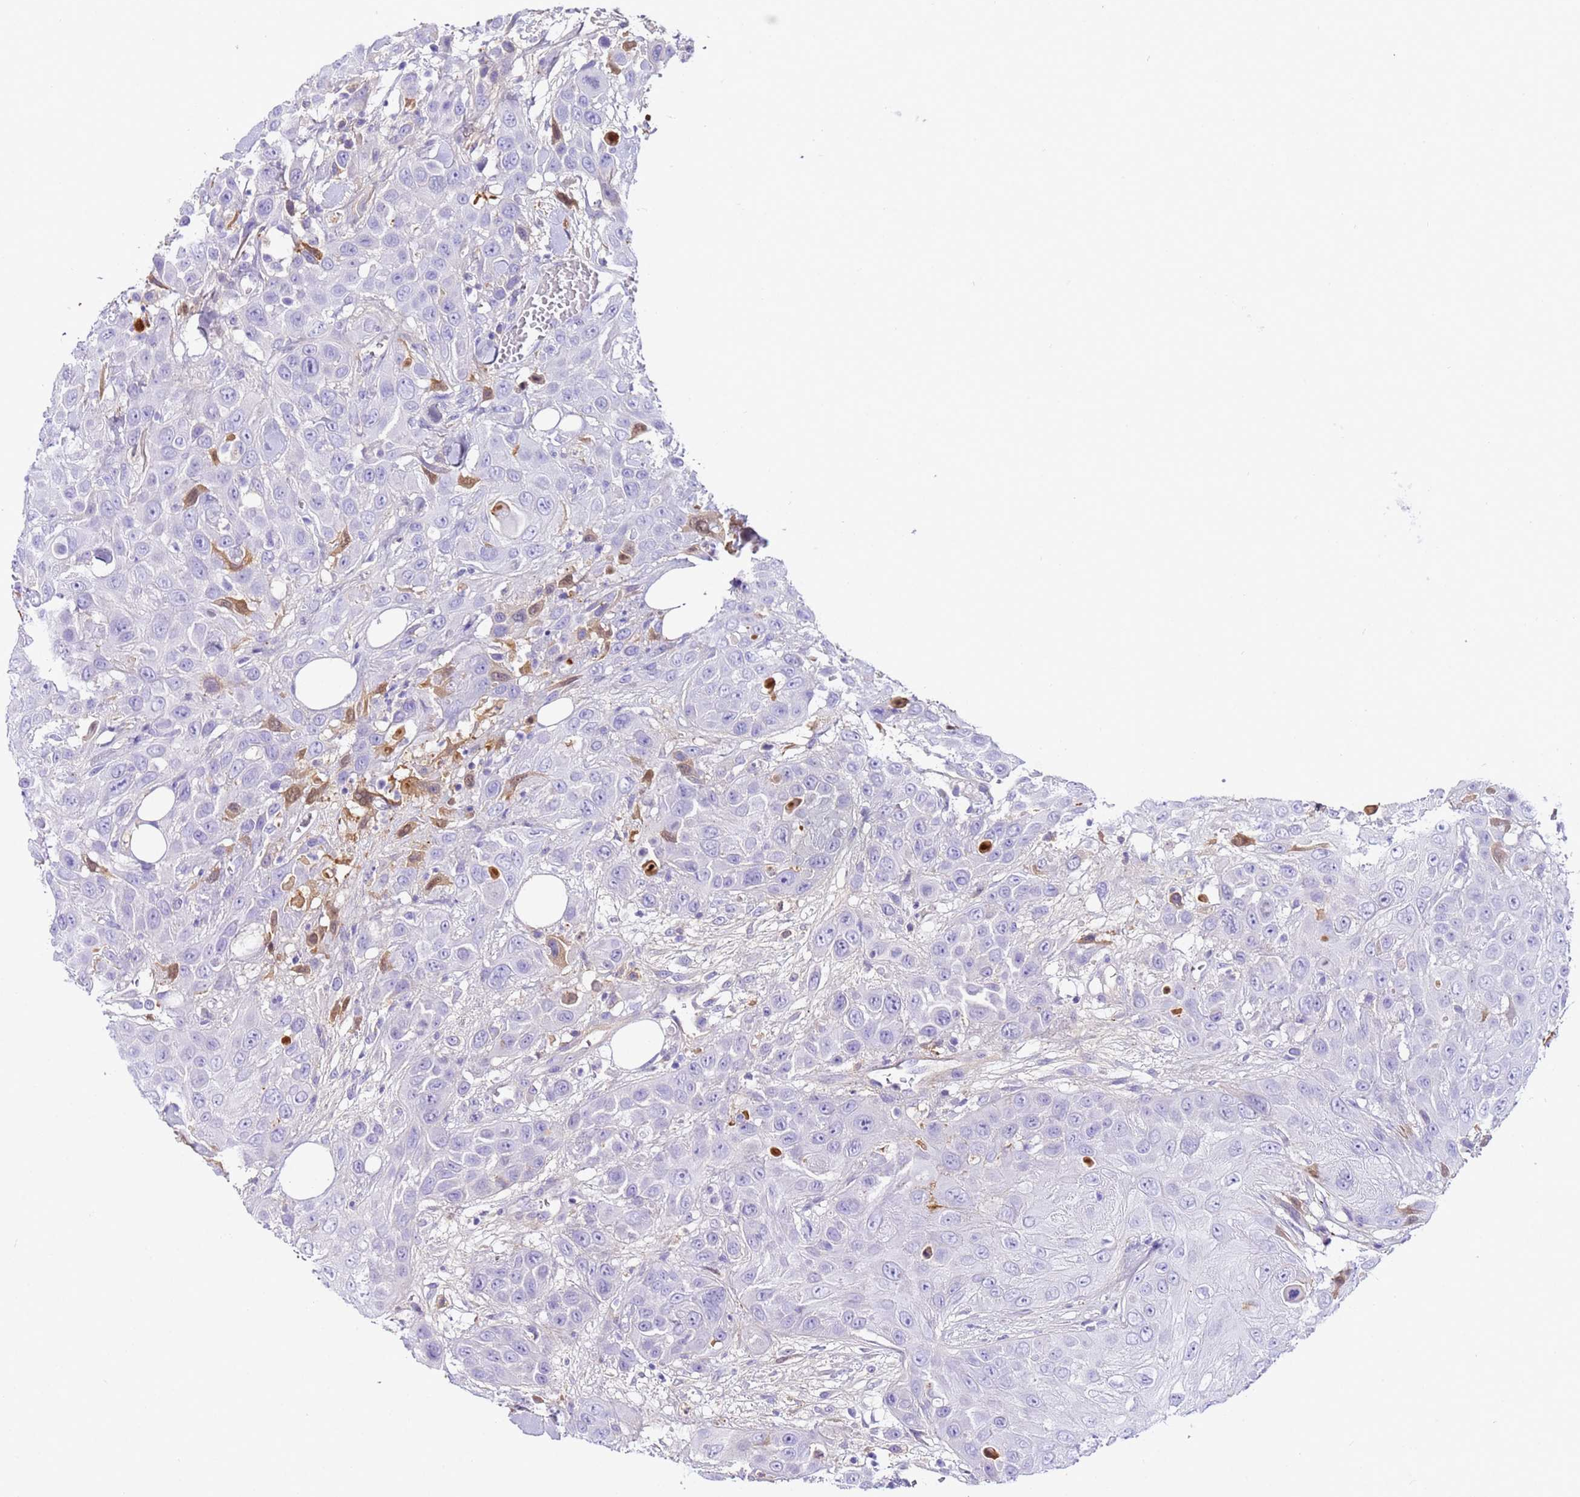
{"staining": {"intensity": "negative", "quantity": "none", "location": "none"}, "tissue": "head and neck cancer", "cell_type": "Tumor cells", "image_type": "cancer", "snomed": [{"axis": "morphology", "description": "Squamous cell carcinoma, NOS"}, {"axis": "topography", "description": "Head-Neck"}], "caption": "The immunohistochemistry micrograph has no significant positivity in tumor cells of squamous cell carcinoma (head and neck) tissue.", "gene": "CFHR2", "patient": {"sex": "male", "age": 81}}